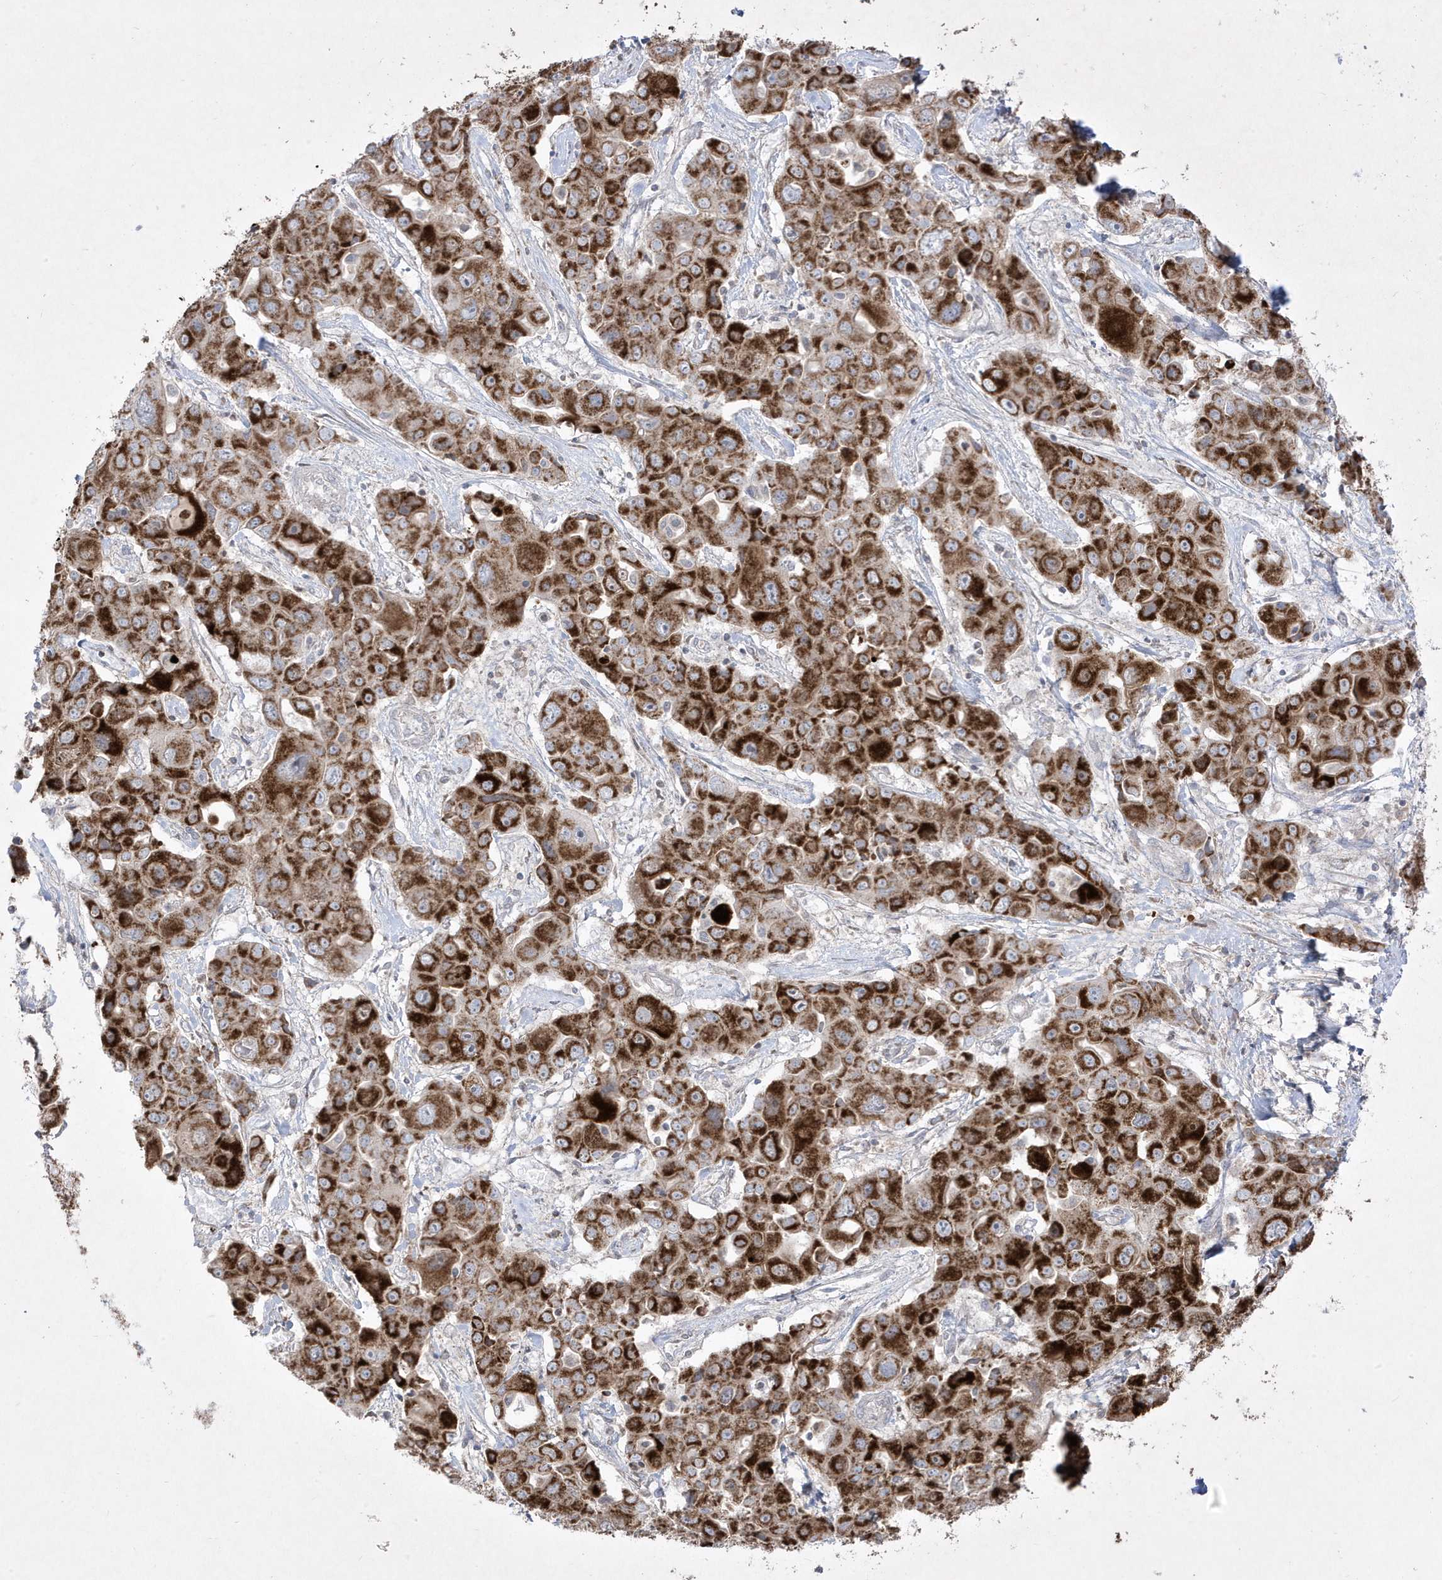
{"staining": {"intensity": "strong", "quantity": ">75%", "location": "cytoplasmic/membranous"}, "tissue": "liver cancer", "cell_type": "Tumor cells", "image_type": "cancer", "snomed": [{"axis": "morphology", "description": "Cholangiocarcinoma"}, {"axis": "topography", "description": "Liver"}], "caption": "DAB (3,3'-diaminobenzidine) immunohistochemical staining of liver cancer (cholangiocarcinoma) shows strong cytoplasmic/membranous protein positivity in about >75% of tumor cells.", "gene": "ADAMTSL3", "patient": {"sex": "male", "age": 67}}